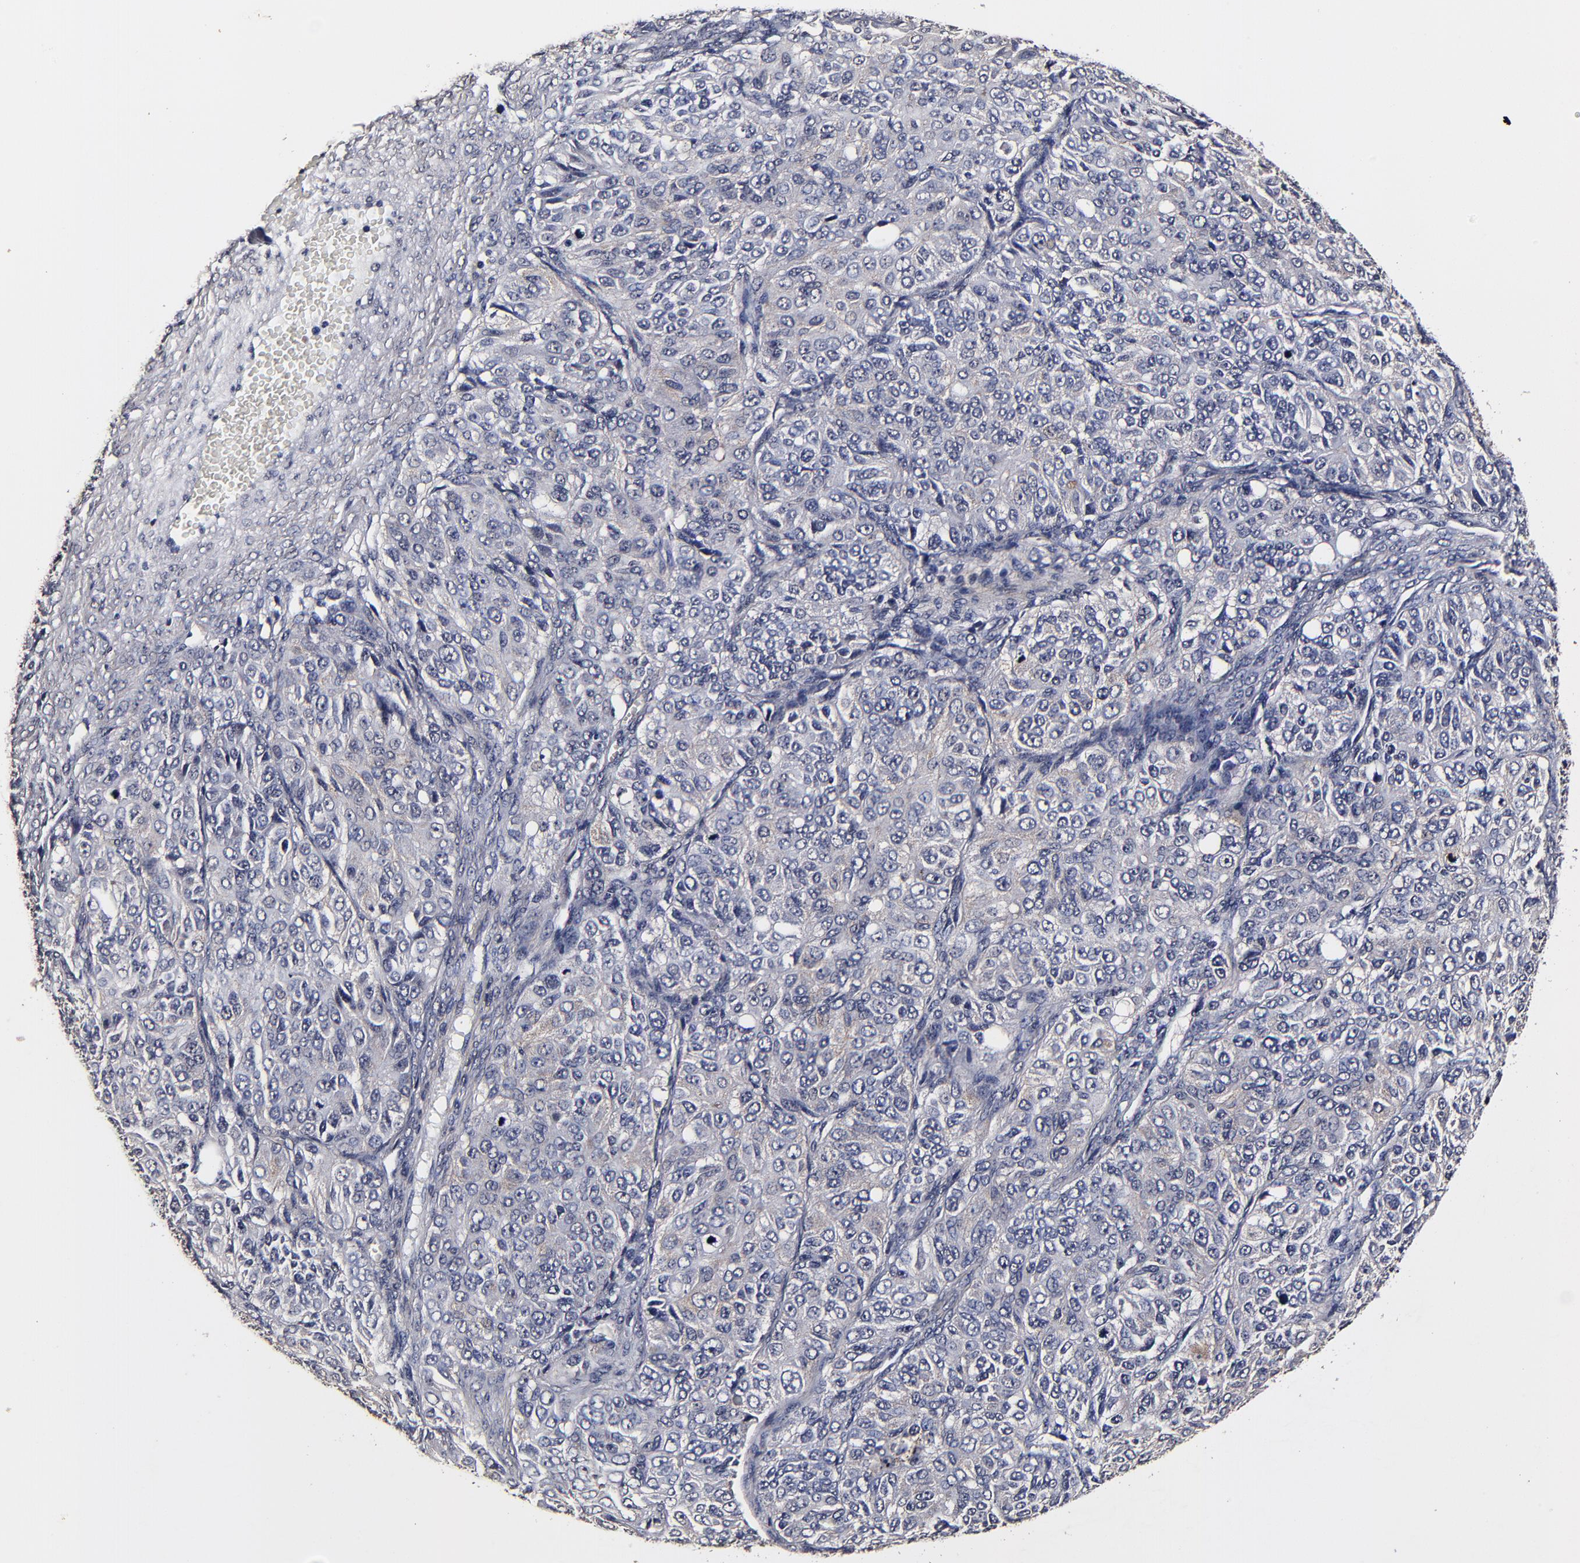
{"staining": {"intensity": "negative", "quantity": "none", "location": "none"}, "tissue": "ovarian cancer", "cell_type": "Tumor cells", "image_type": "cancer", "snomed": [{"axis": "morphology", "description": "Carcinoma, endometroid"}, {"axis": "topography", "description": "Ovary"}], "caption": "The micrograph displays no staining of tumor cells in ovarian cancer (endometroid carcinoma).", "gene": "MMP15", "patient": {"sex": "female", "age": 51}}